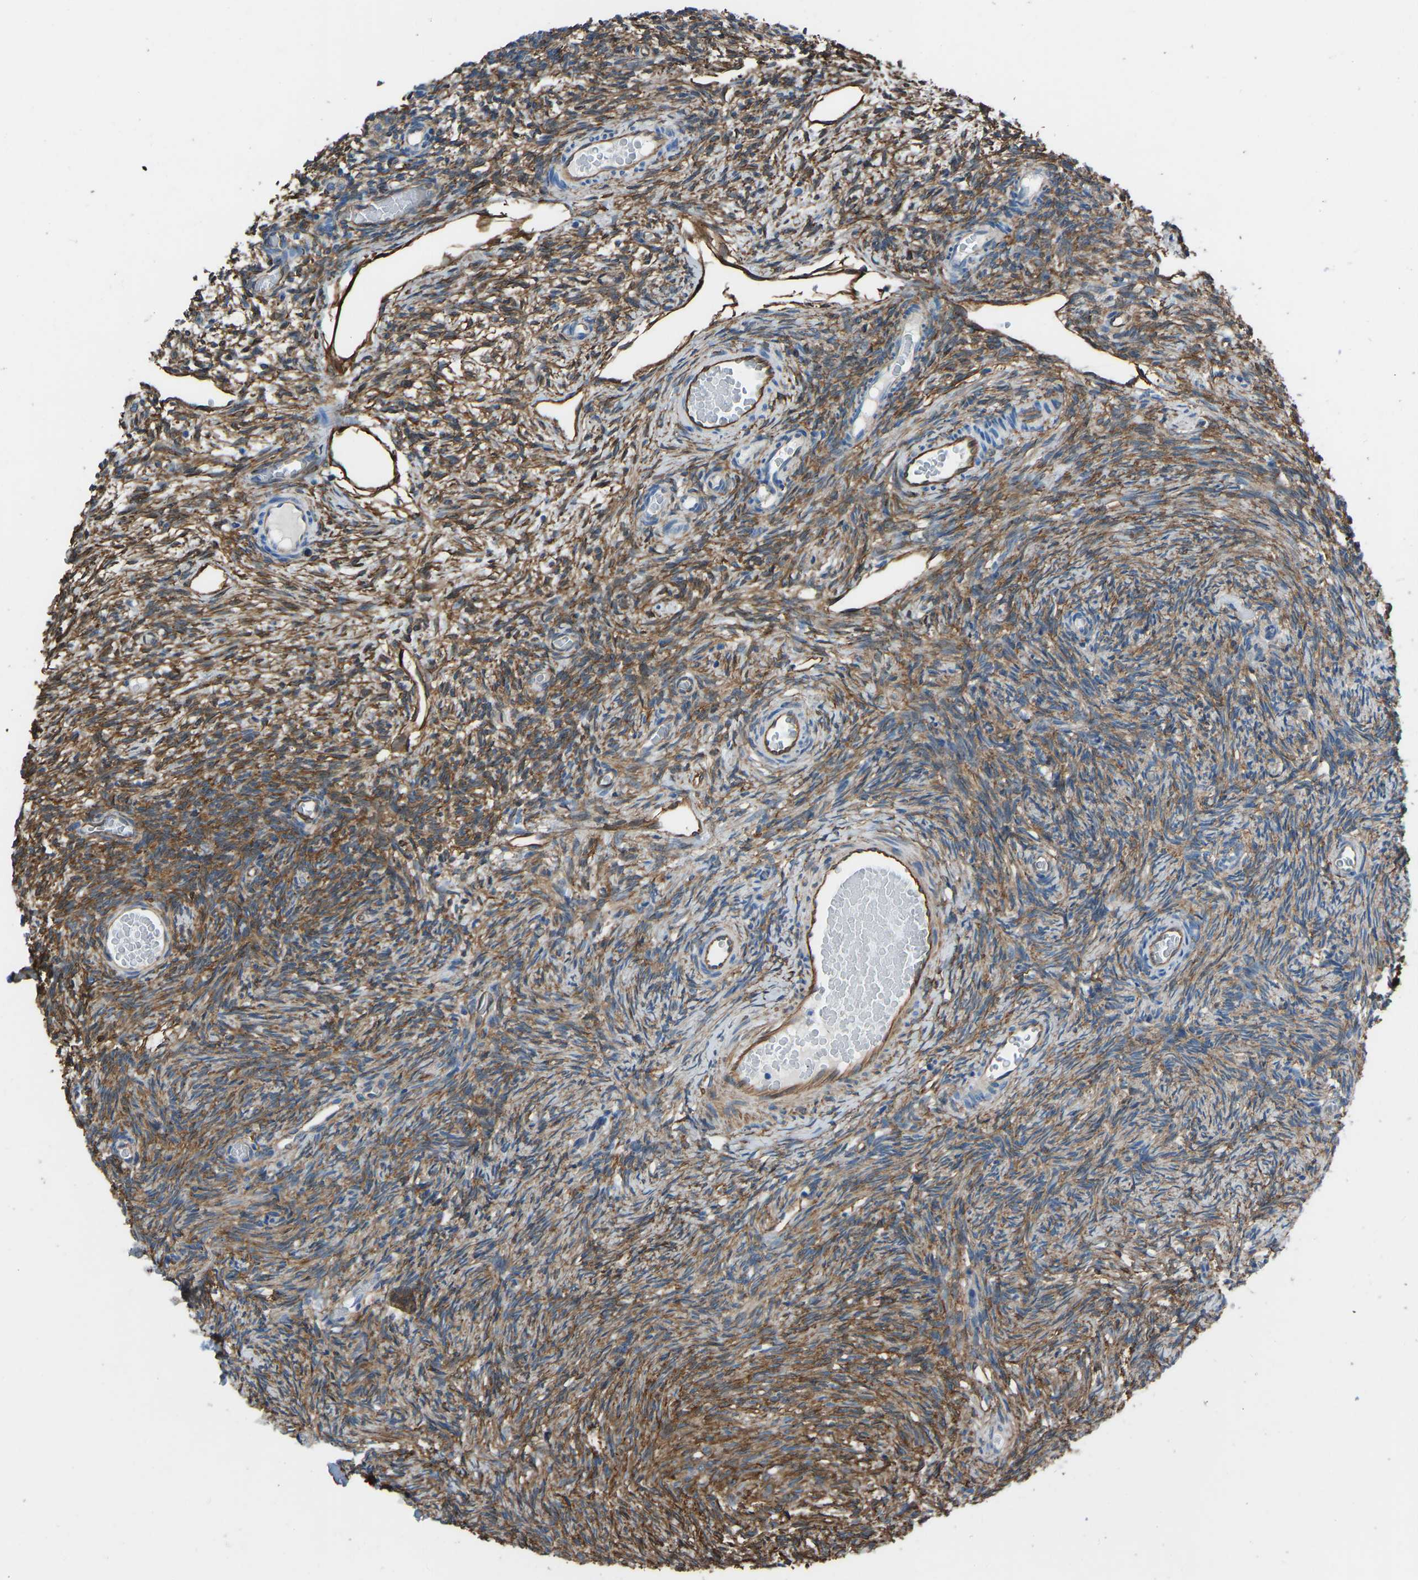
{"staining": {"intensity": "strong", "quantity": "25%-75%", "location": "cytoplasmic/membranous"}, "tissue": "ovary", "cell_type": "Ovarian stroma cells", "image_type": "normal", "snomed": [{"axis": "morphology", "description": "Normal tissue, NOS"}, {"axis": "topography", "description": "Ovary"}], "caption": "Immunohistochemistry (DAB) staining of normal human ovary displays strong cytoplasmic/membranous protein expression in about 25%-75% of ovarian stroma cells.", "gene": "MYH10", "patient": {"sex": "female", "age": 27}}